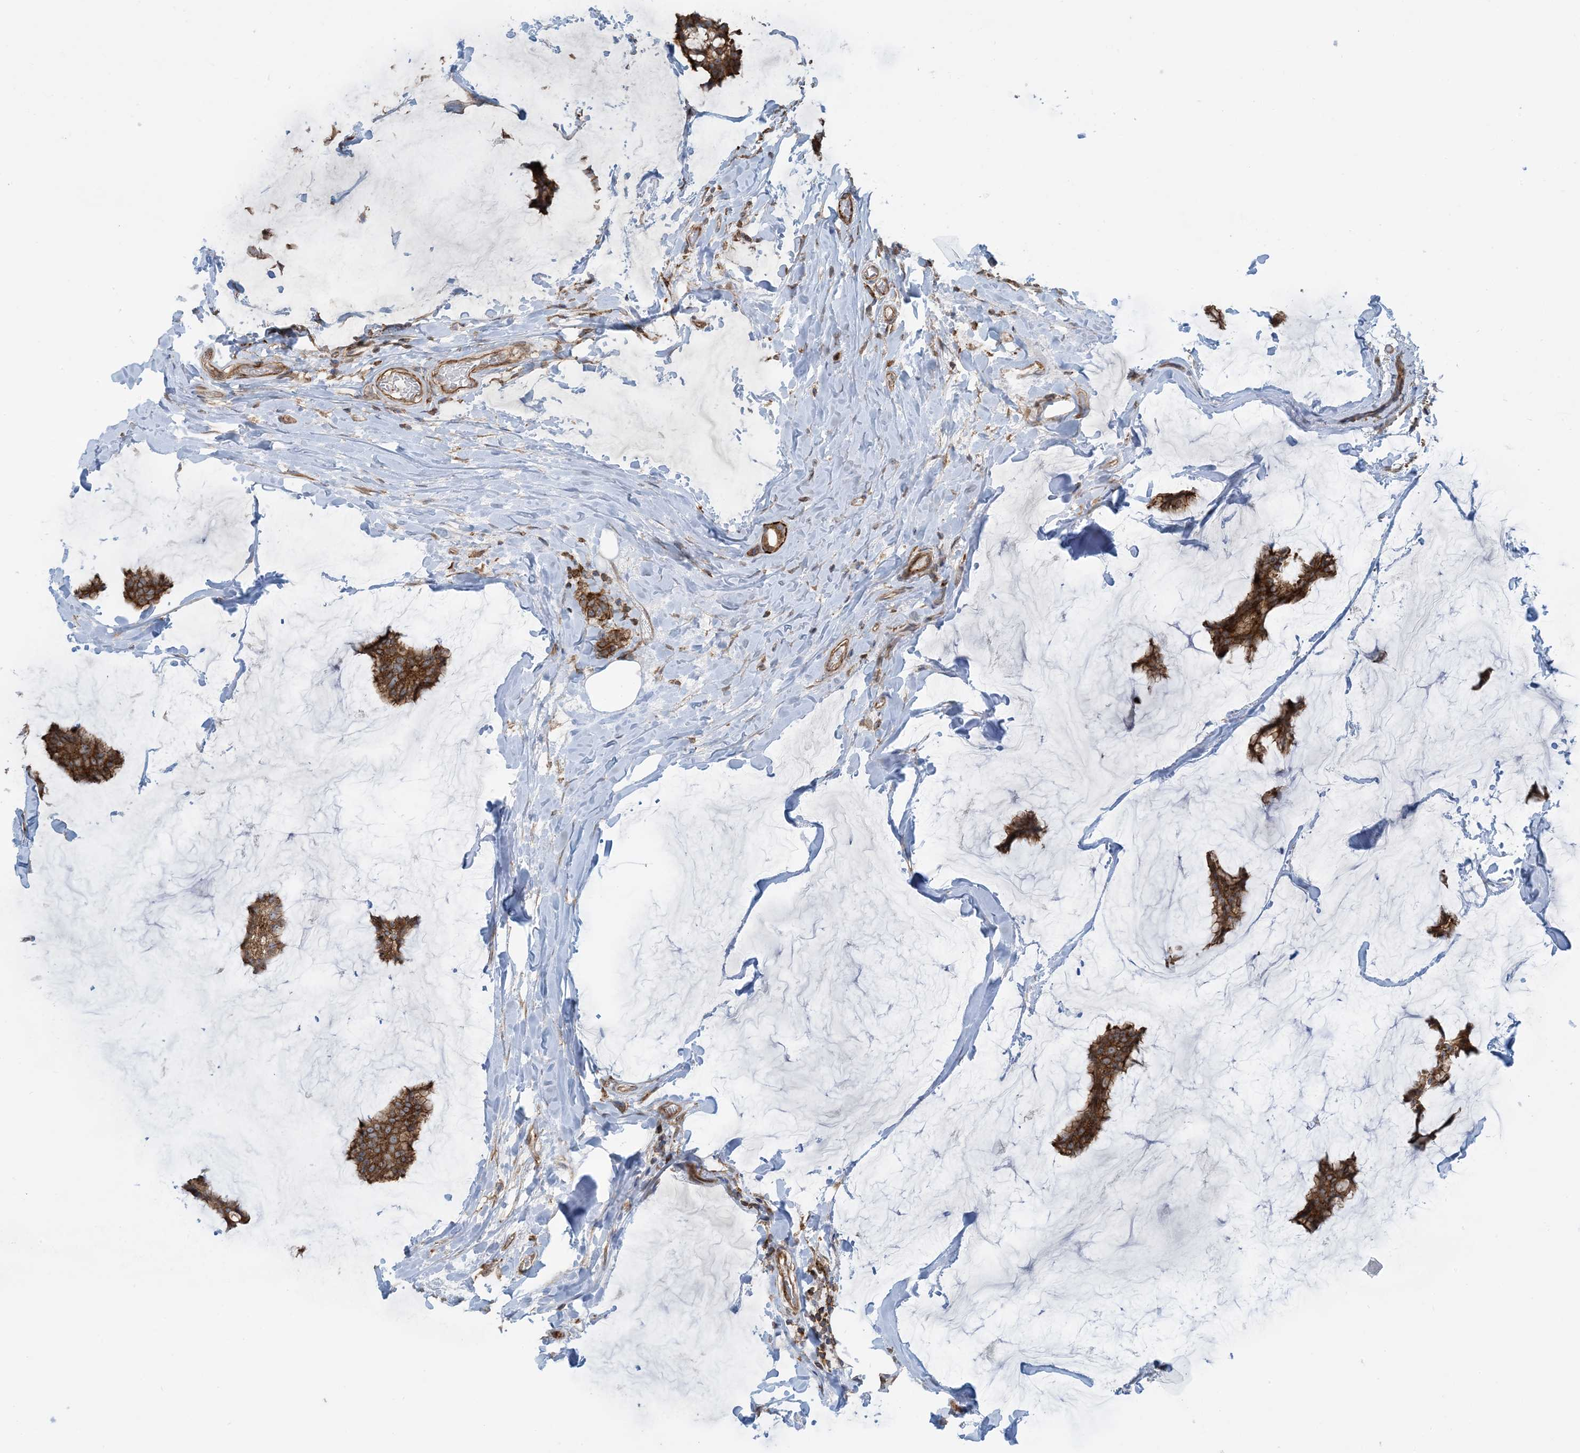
{"staining": {"intensity": "strong", "quantity": ">75%", "location": "cytoplasmic/membranous"}, "tissue": "breast cancer", "cell_type": "Tumor cells", "image_type": "cancer", "snomed": [{"axis": "morphology", "description": "Duct carcinoma"}, {"axis": "topography", "description": "Breast"}], "caption": "The micrograph reveals a brown stain indicating the presence of a protein in the cytoplasmic/membranous of tumor cells in invasive ductal carcinoma (breast). Nuclei are stained in blue.", "gene": "STAM2", "patient": {"sex": "female", "age": 93}}